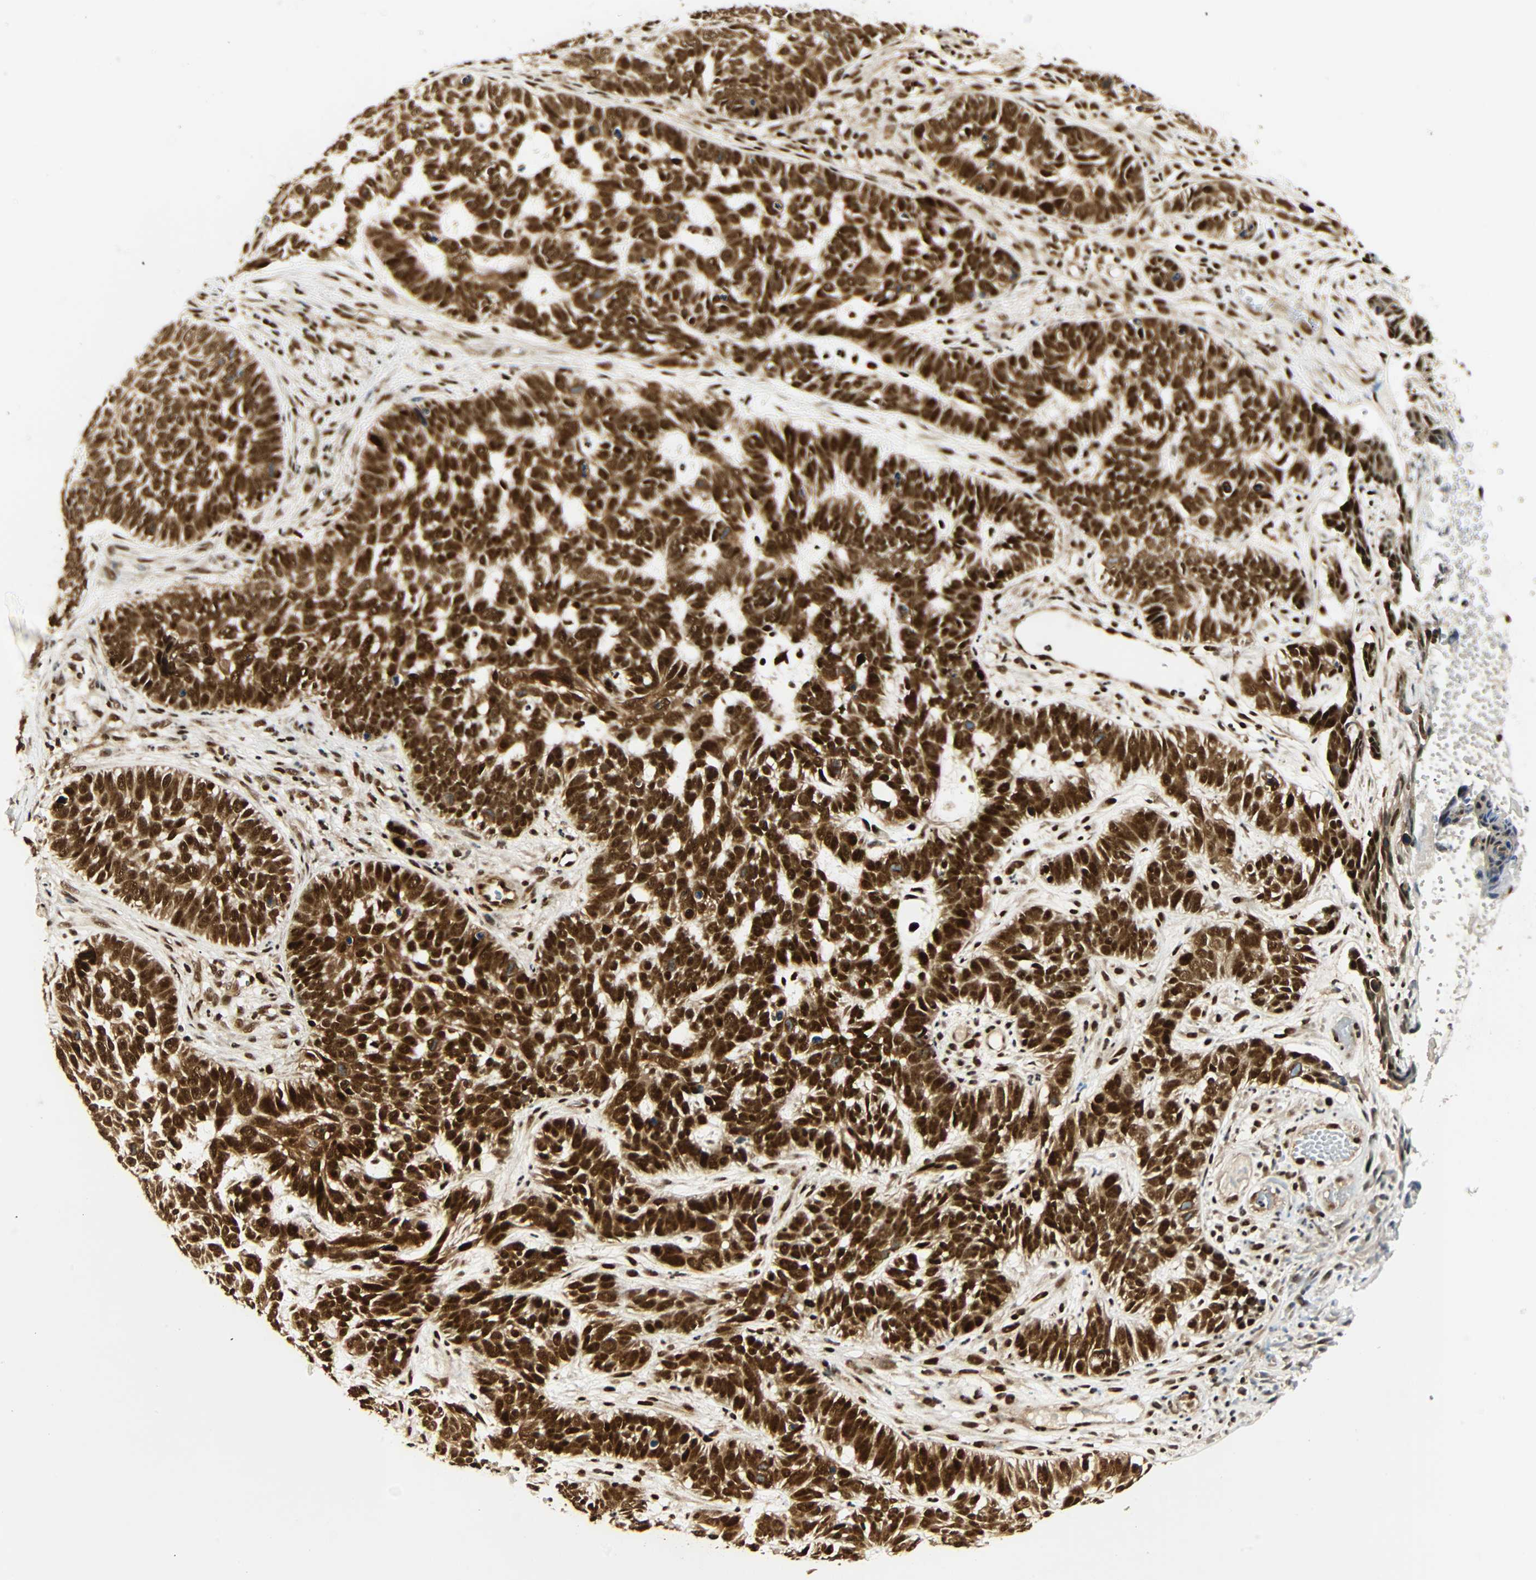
{"staining": {"intensity": "strong", "quantity": ">75%", "location": "cytoplasmic/membranous,nuclear"}, "tissue": "skin cancer", "cell_type": "Tumor cells", "image_type": "cancer", "snomed": [{"axis": "morphology", "description": "Basal cell carcinoma"}, {"axis": "topography", "description": "Skin"}], "caption": "Skin basal cell carcinoma stained with a protein marker shows strong staining in tumor cells.", "gene": "PNPLA6", "patient": {"sex": "male", "age": 87}}